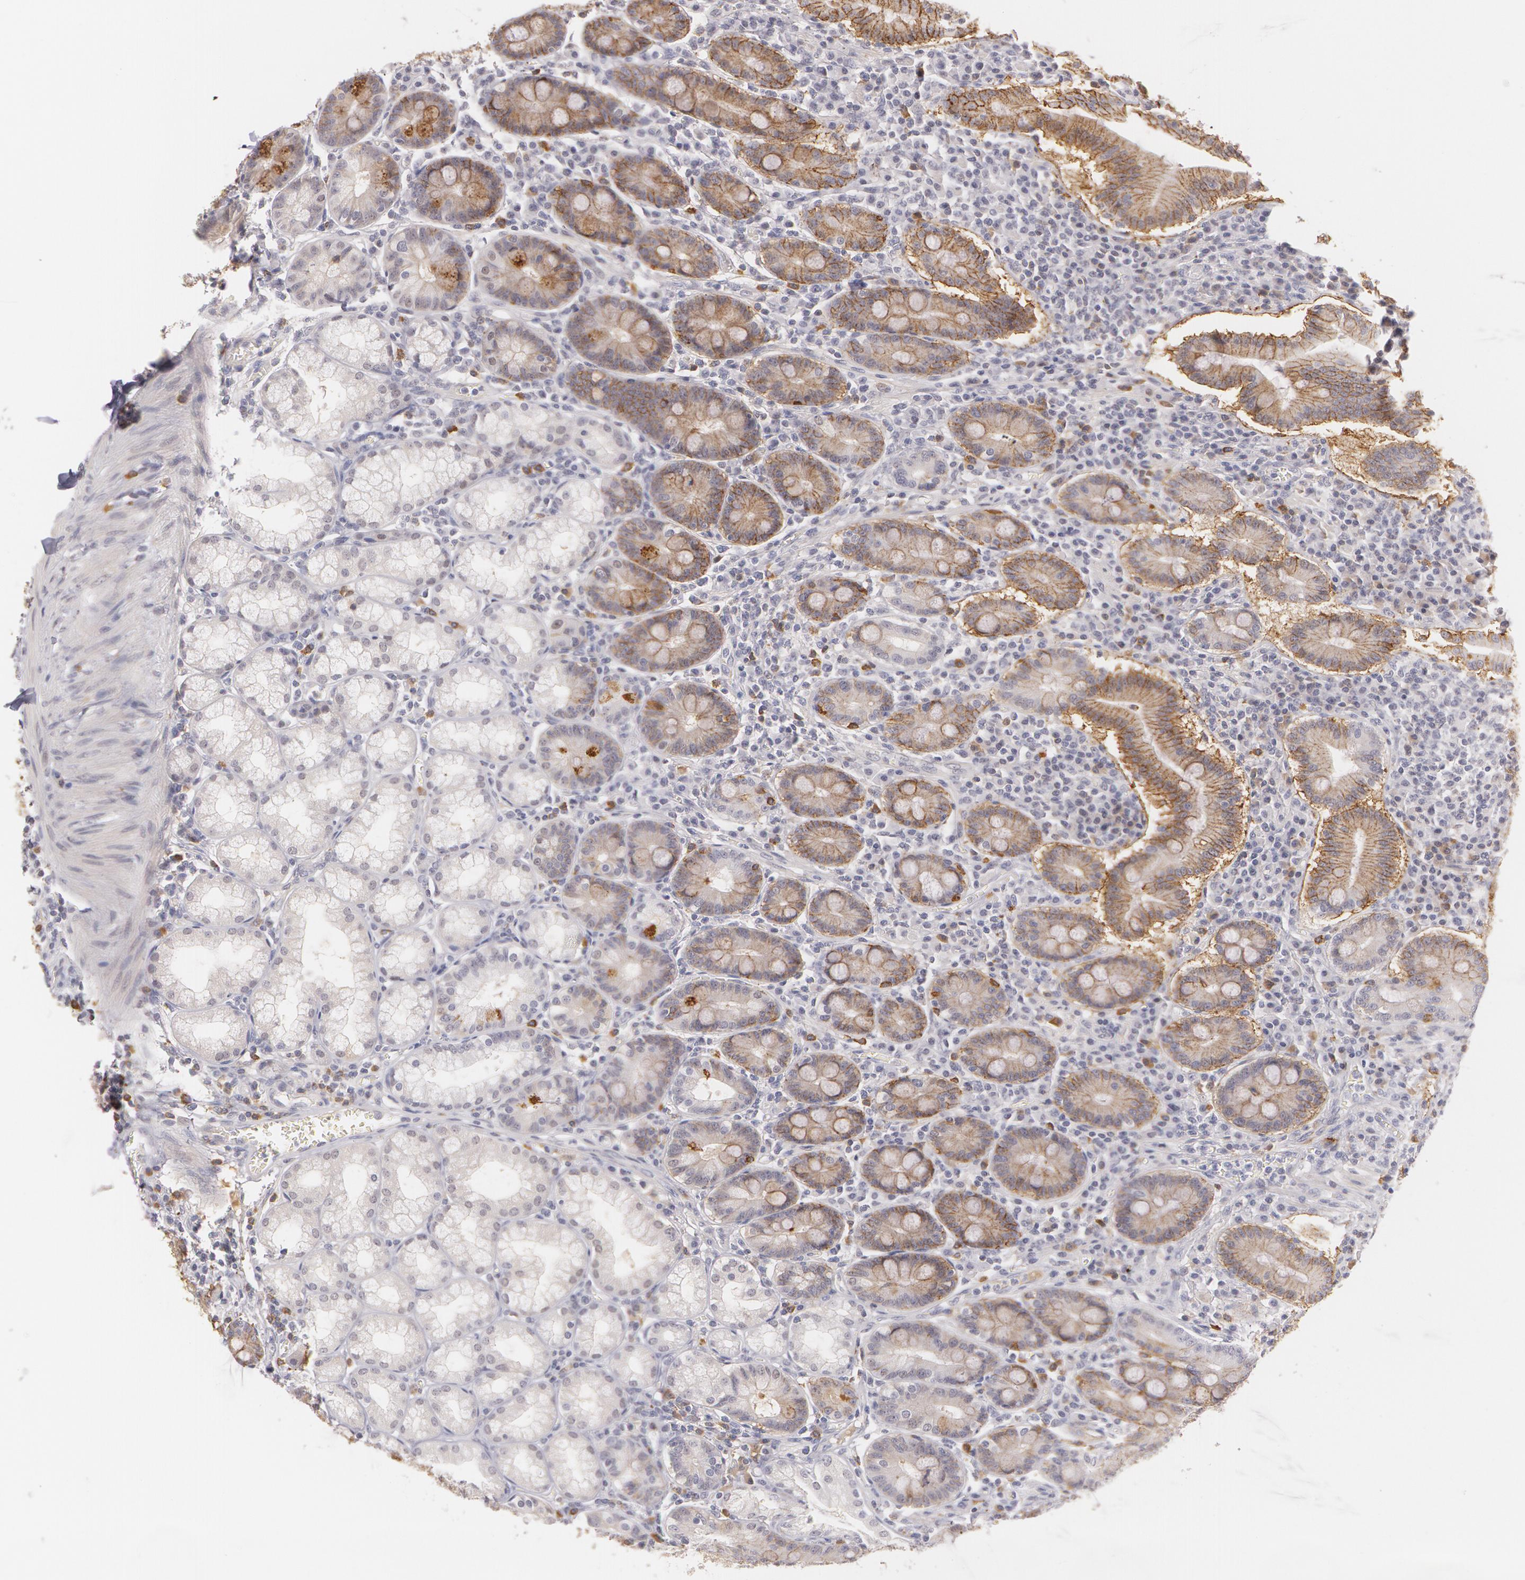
{"staining": {"intensity": "moderate", "quantity": ">75%", "location": "cytoplasmic/membranous"}, "tissue": "duodenum", "cell_type": "Glandular cells", "image_type": "normal", "snomed": [{"axis": "morphology", "description": "Normal tissue, NOS"}, {"axis": "topography", "description": "Duodenum"}], "caption": "Immunohistochemistry (IHC) (DAB (3,3'-diaminobenzidine)) staining of benign human duodenum shows moderate cytoplasmic/membranous protein staining in about >75% of glandular cells.", "gene": "LBP", "patient": {"sex": "male", "age": 50}}